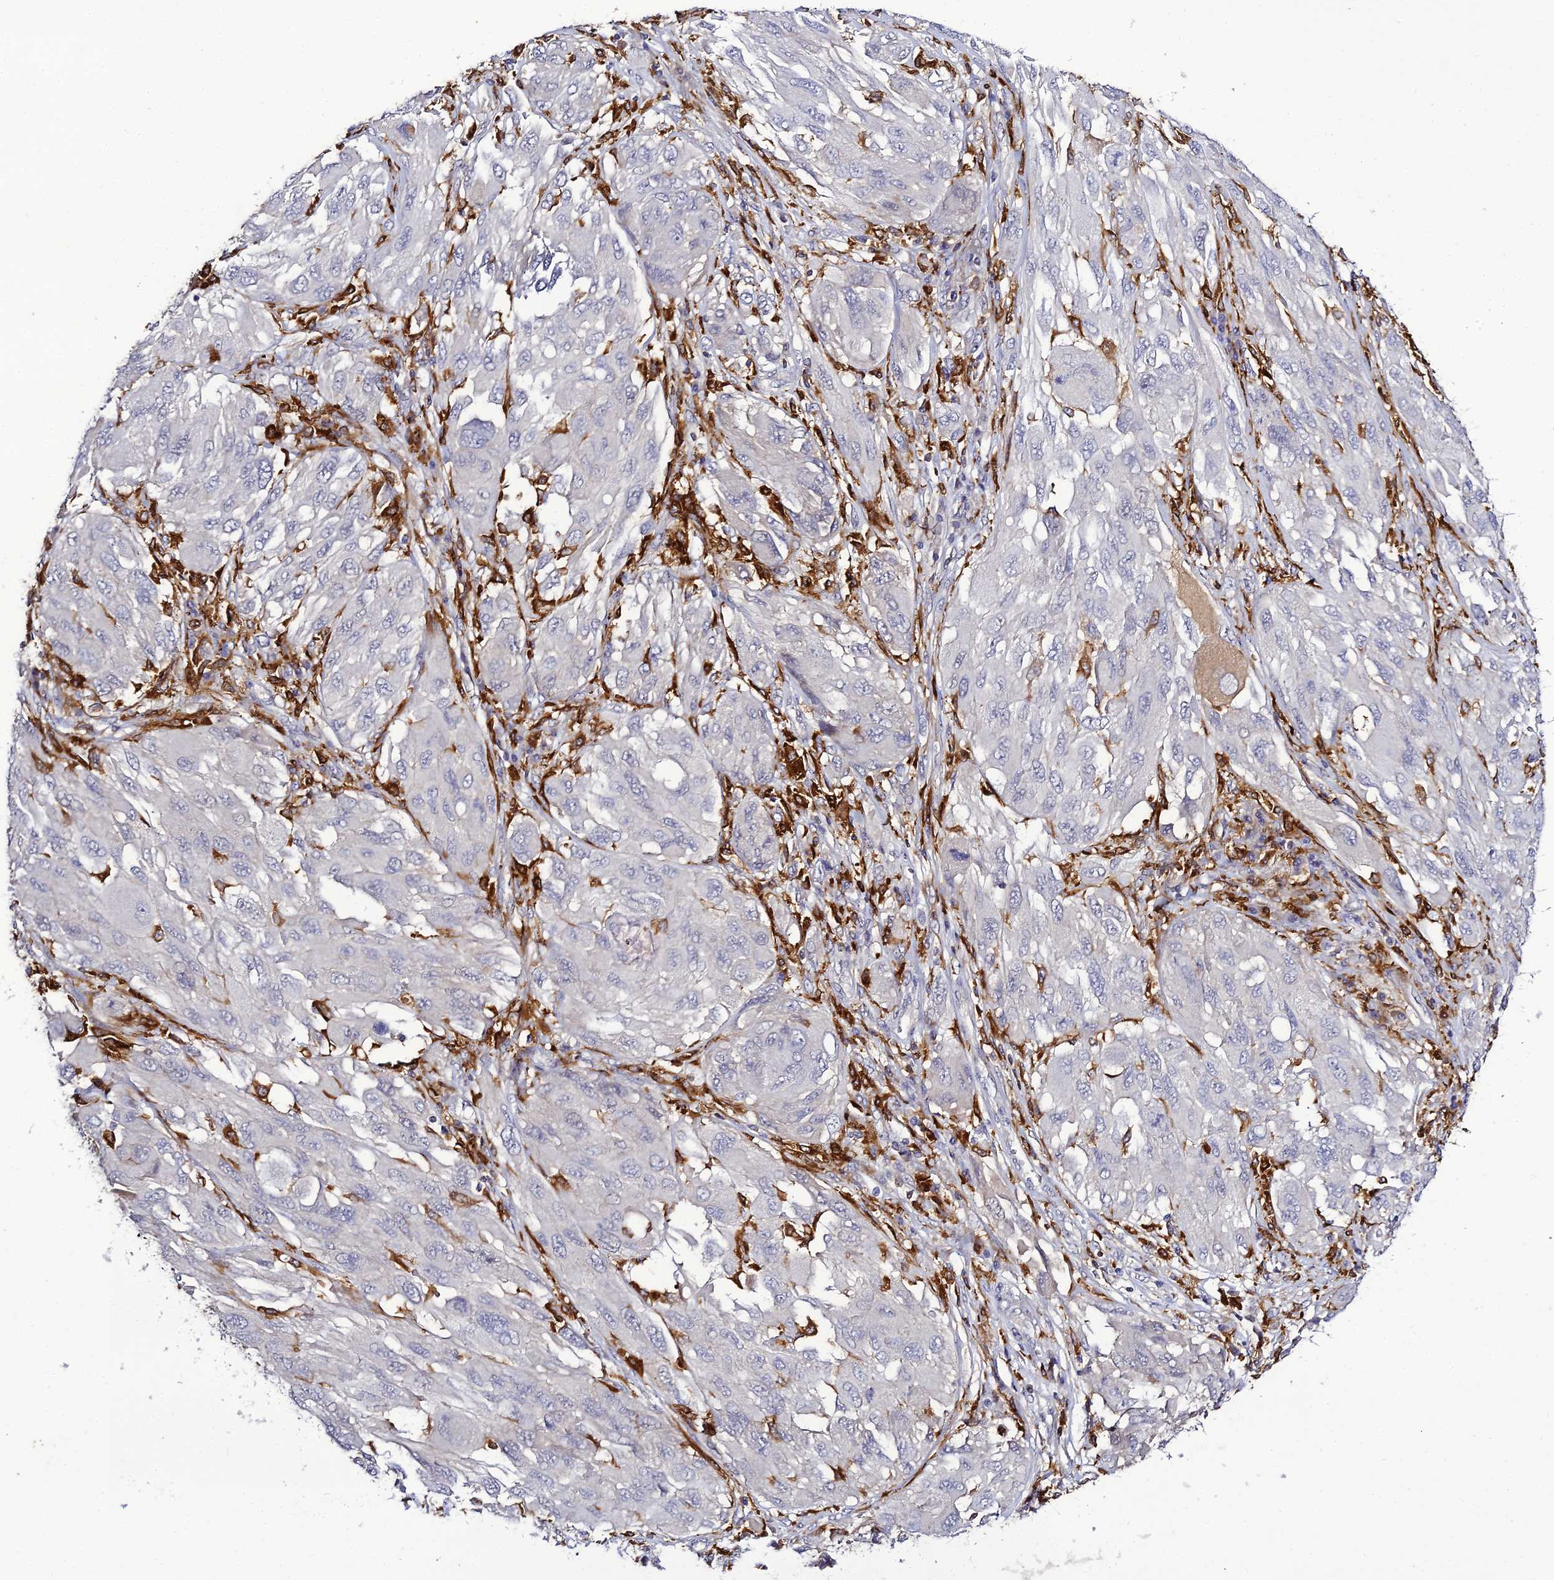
{"staining": {"intensity": "negative", "quantity": "none", "location": "none"}, "tissue": "melanoma", "cell_type": "Tumor cells", "image_type": "cancer", "snomed": [{"axis": "morphology", "description": "Malignant melanoma, NOS"}, {"axis": "topography", "description": "Skin"}], "caption": "The IHC image has no significant positivity in tumor cells of malignant melanoma tissue.", "gene": "IL4I1", "patient": {"sex": "female", "age": 91}}